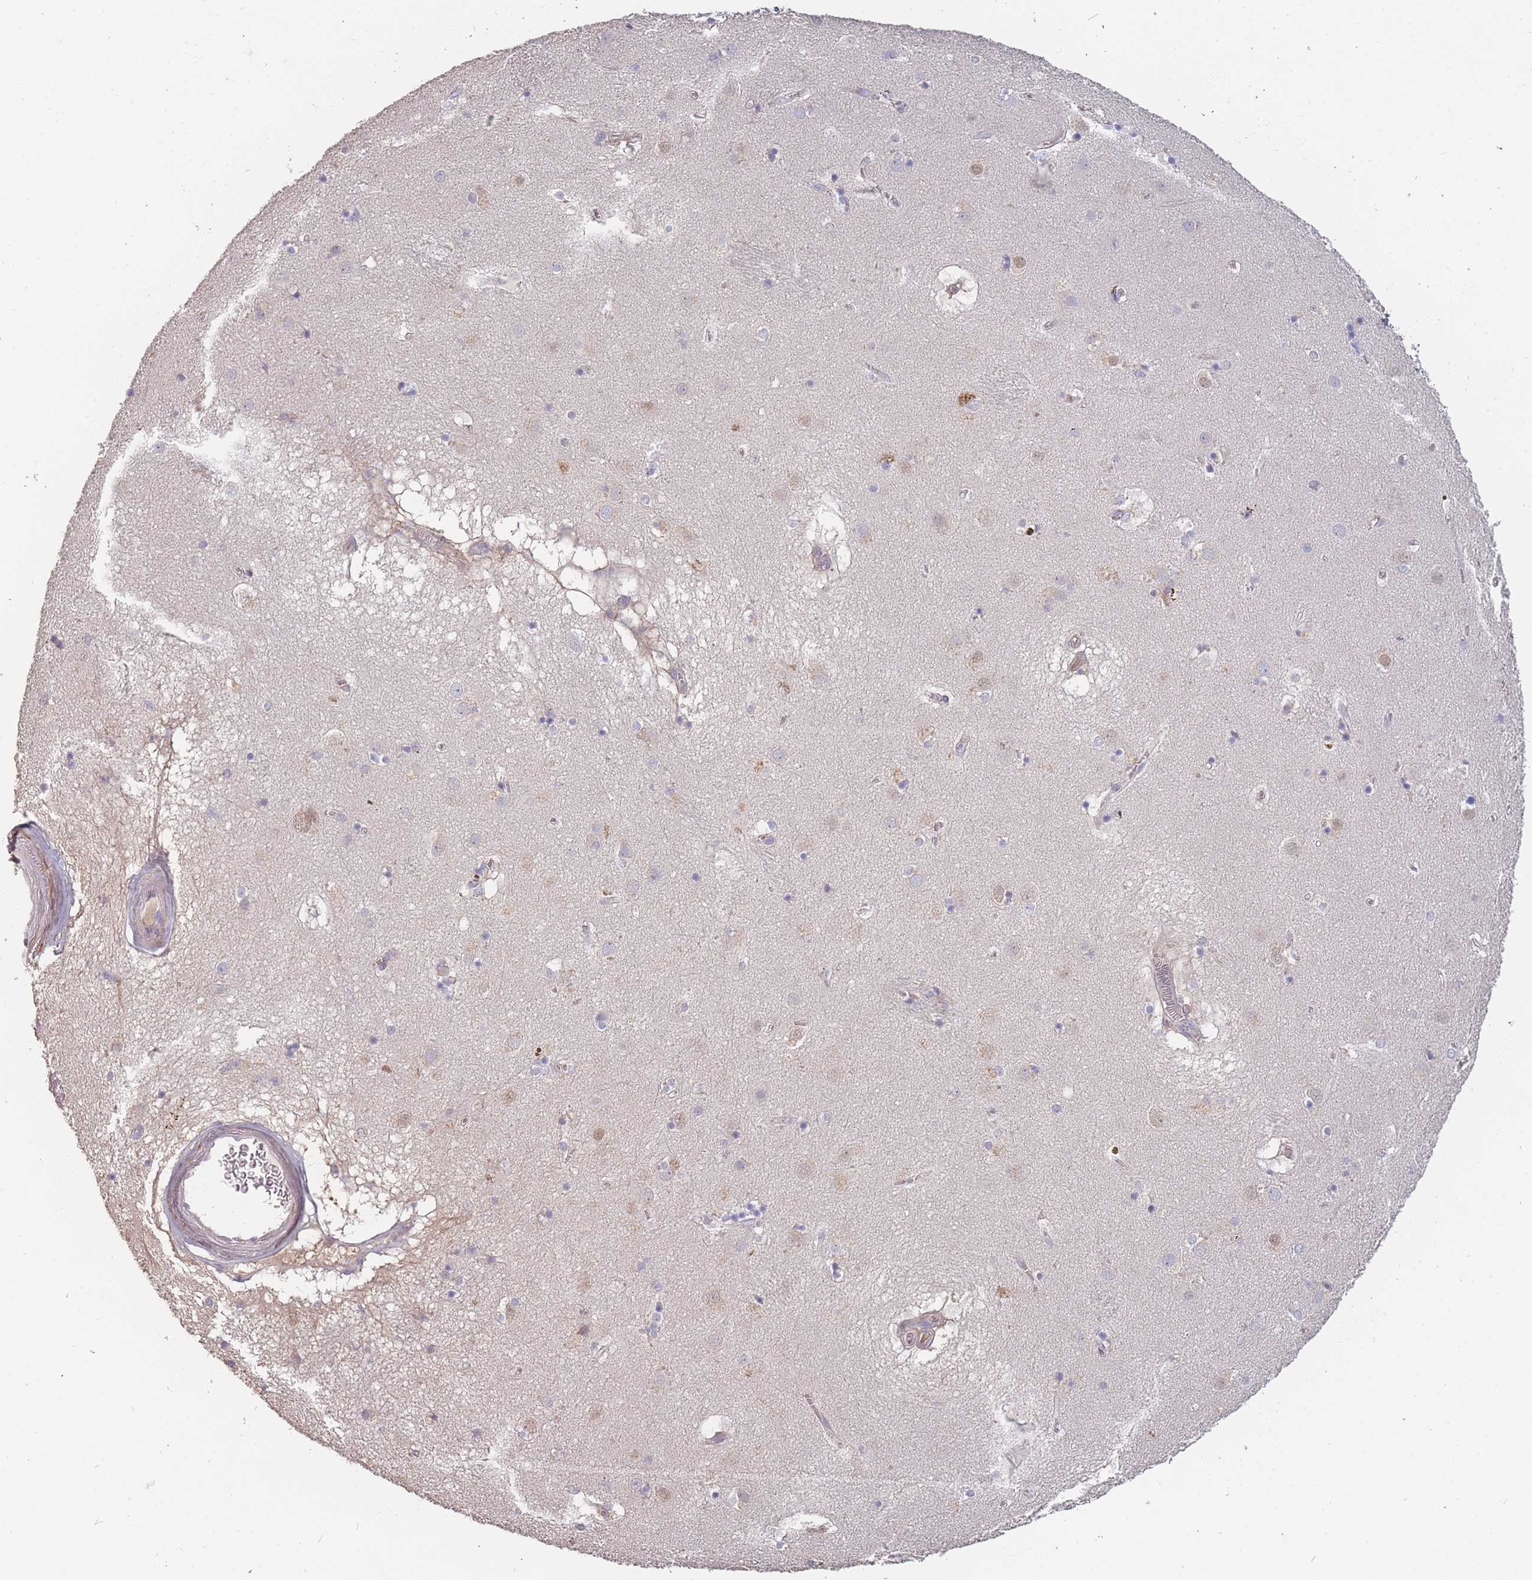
{"staining": {"intensity": "negative", "quantity": "none", "location": "none"}, "tissue": "caudate", "cell_type": "Glial cells", "image_type": "normal", "snomed": [{"axis": "morphology", "description": "Normal tissue, NOS"}, {"axis": "topography", "description": "Lateral ventricle wall"}], "caption": "High magnification brightfield microscopy of unremarkable caudate stained with DAB (brown) and counterstained with hematoxylin (blue): glial cells show no significant expression.", "gene": "BST1", "patient": {"sex": "male", "age": 70}}